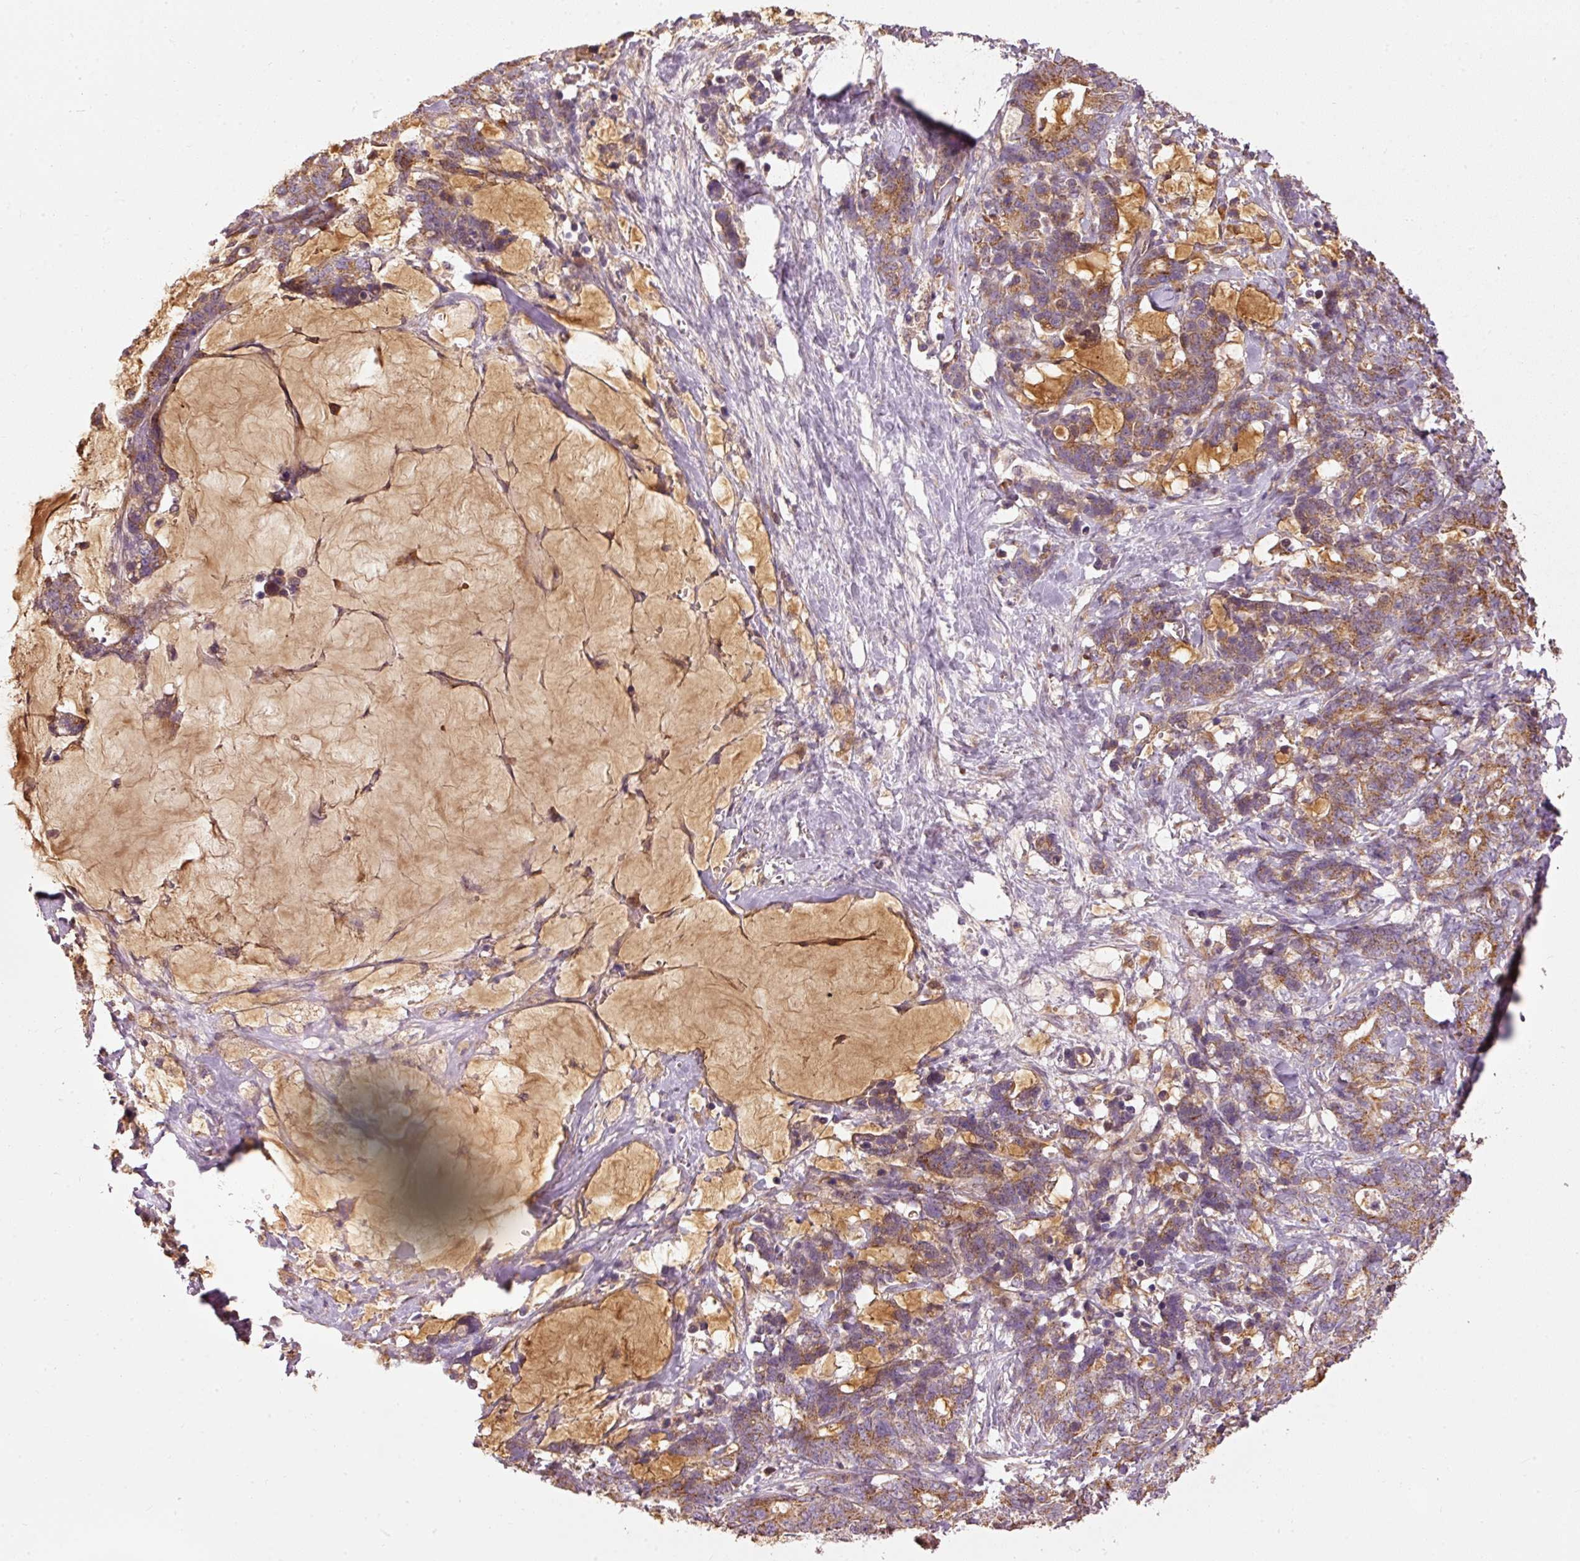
{"staining": {"intensity": "moderate", "quantity": ">75%", "location": "cytoplasmic/membranous"}, "tissue": "stomach cancer", "cell_type": "Tumor cells", "image_type": "cancer", "snomed": [{"axis": "morphology", "description": "Normal tissue, NOS"}, {"axis": "morphology", "description": "Adenocarcinoma, NOS"}, {"axis": "topography", "description": "Stomach"}], "caption": "Protein staining of stomach adenocarcinoma tissue shows moderate cytoplasmic/membranous staining in approximately >75% of tumor cells.", "gene": "MTHFD1L", "patient": {"sex": "female", "age": 64}}